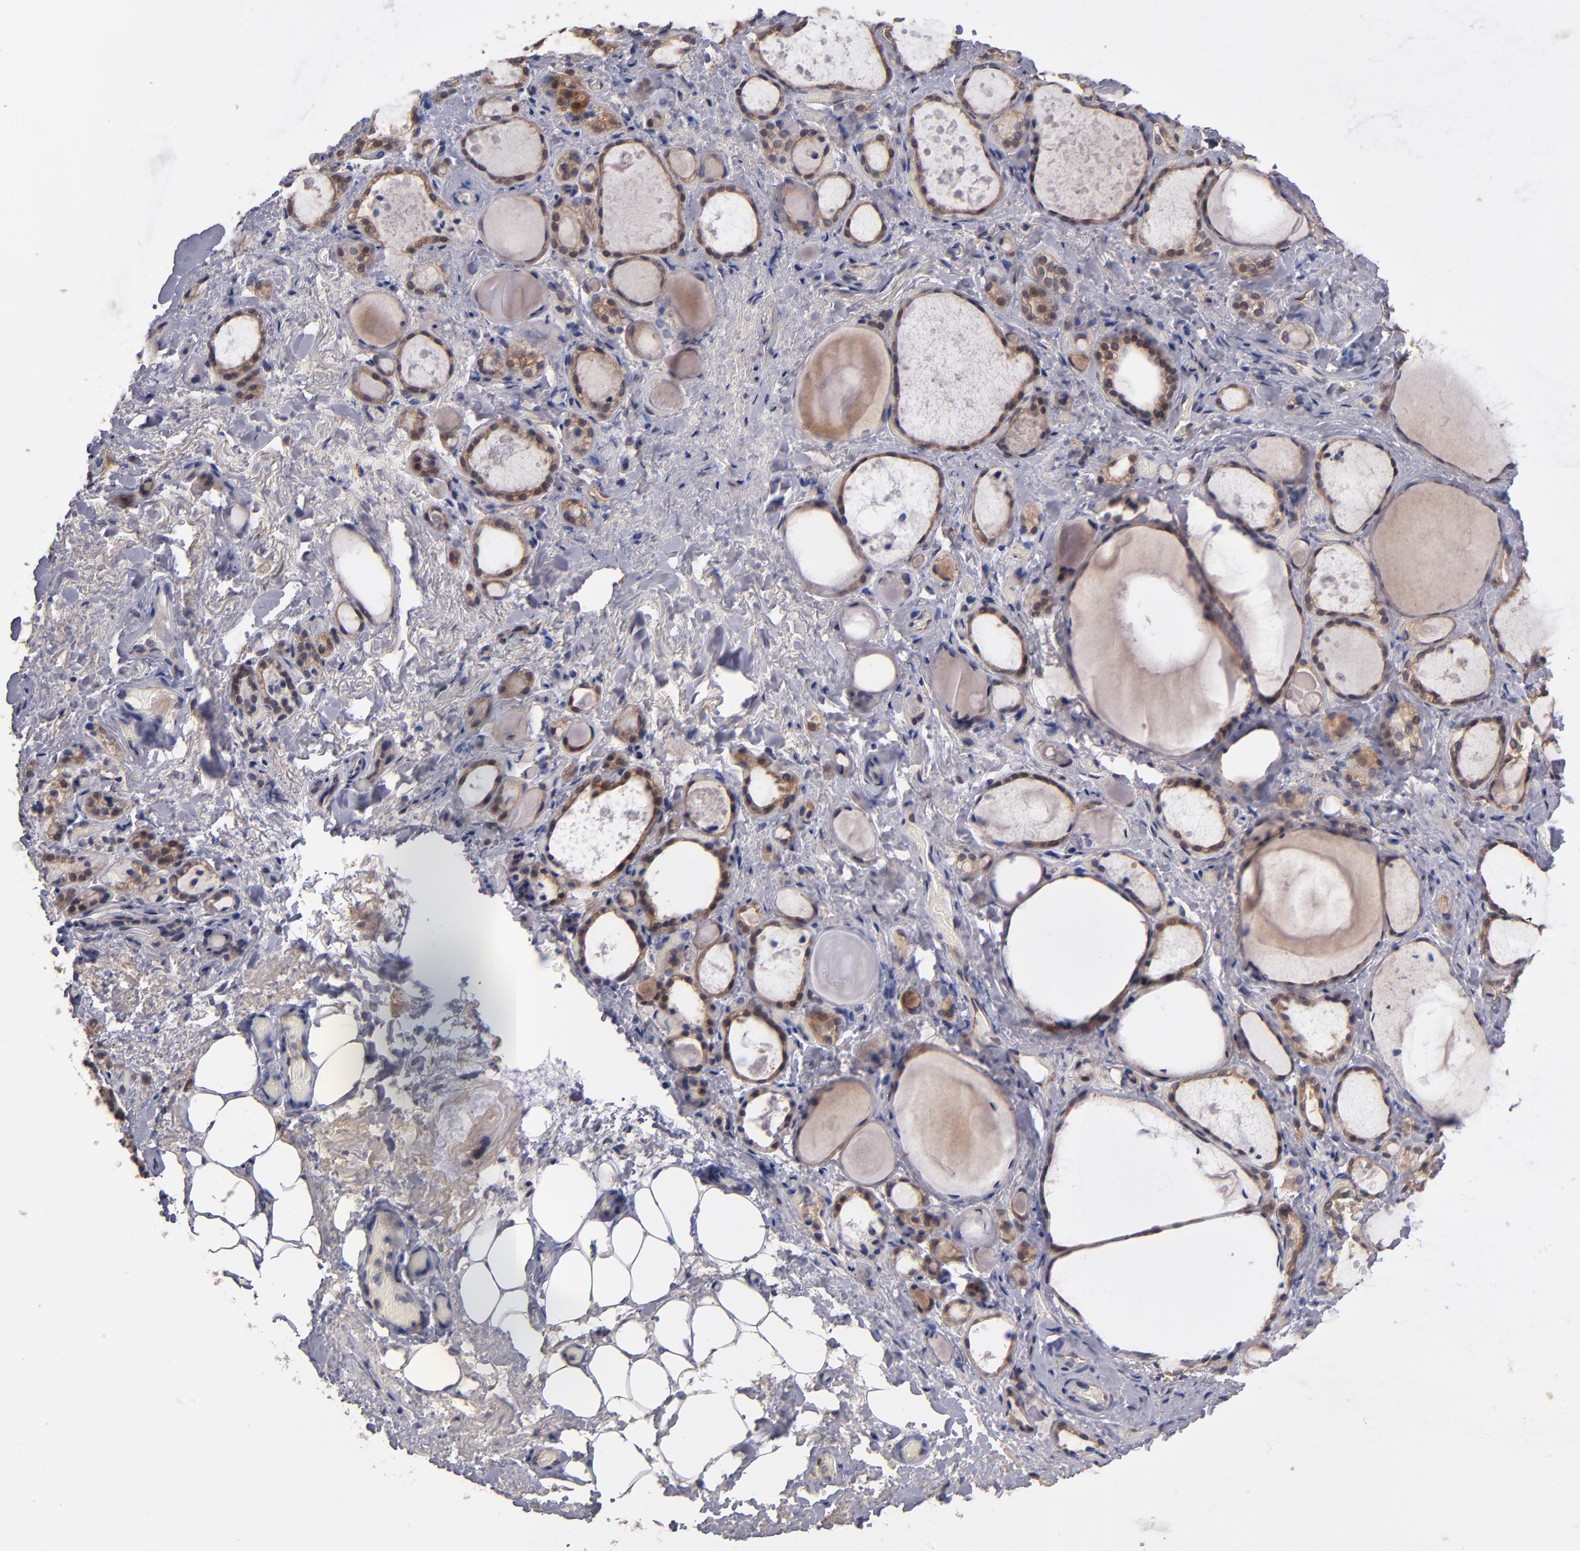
{"staining": {"intensity": "moderate", "quantity": ">75%", "location": "cytoplasmic/membranous"}, "tissue": "thyroid gland", "cell_type": "Glandular cells", "image_type": "normal", "snomed": [{"axis": "morphology", "description": "Normal tissue, NOS"}, {"axis": "topography", "description": "Thyroid gland"}], "caption": "This micrograph shows immunohistochemistry staining of benign human thyroid gland, with medium moderate cytoplasmic/membranous positivity in approximately >75% of glandular cells.", "gene": "GMFB", "patient": {"sex": "female", "age": 75}}